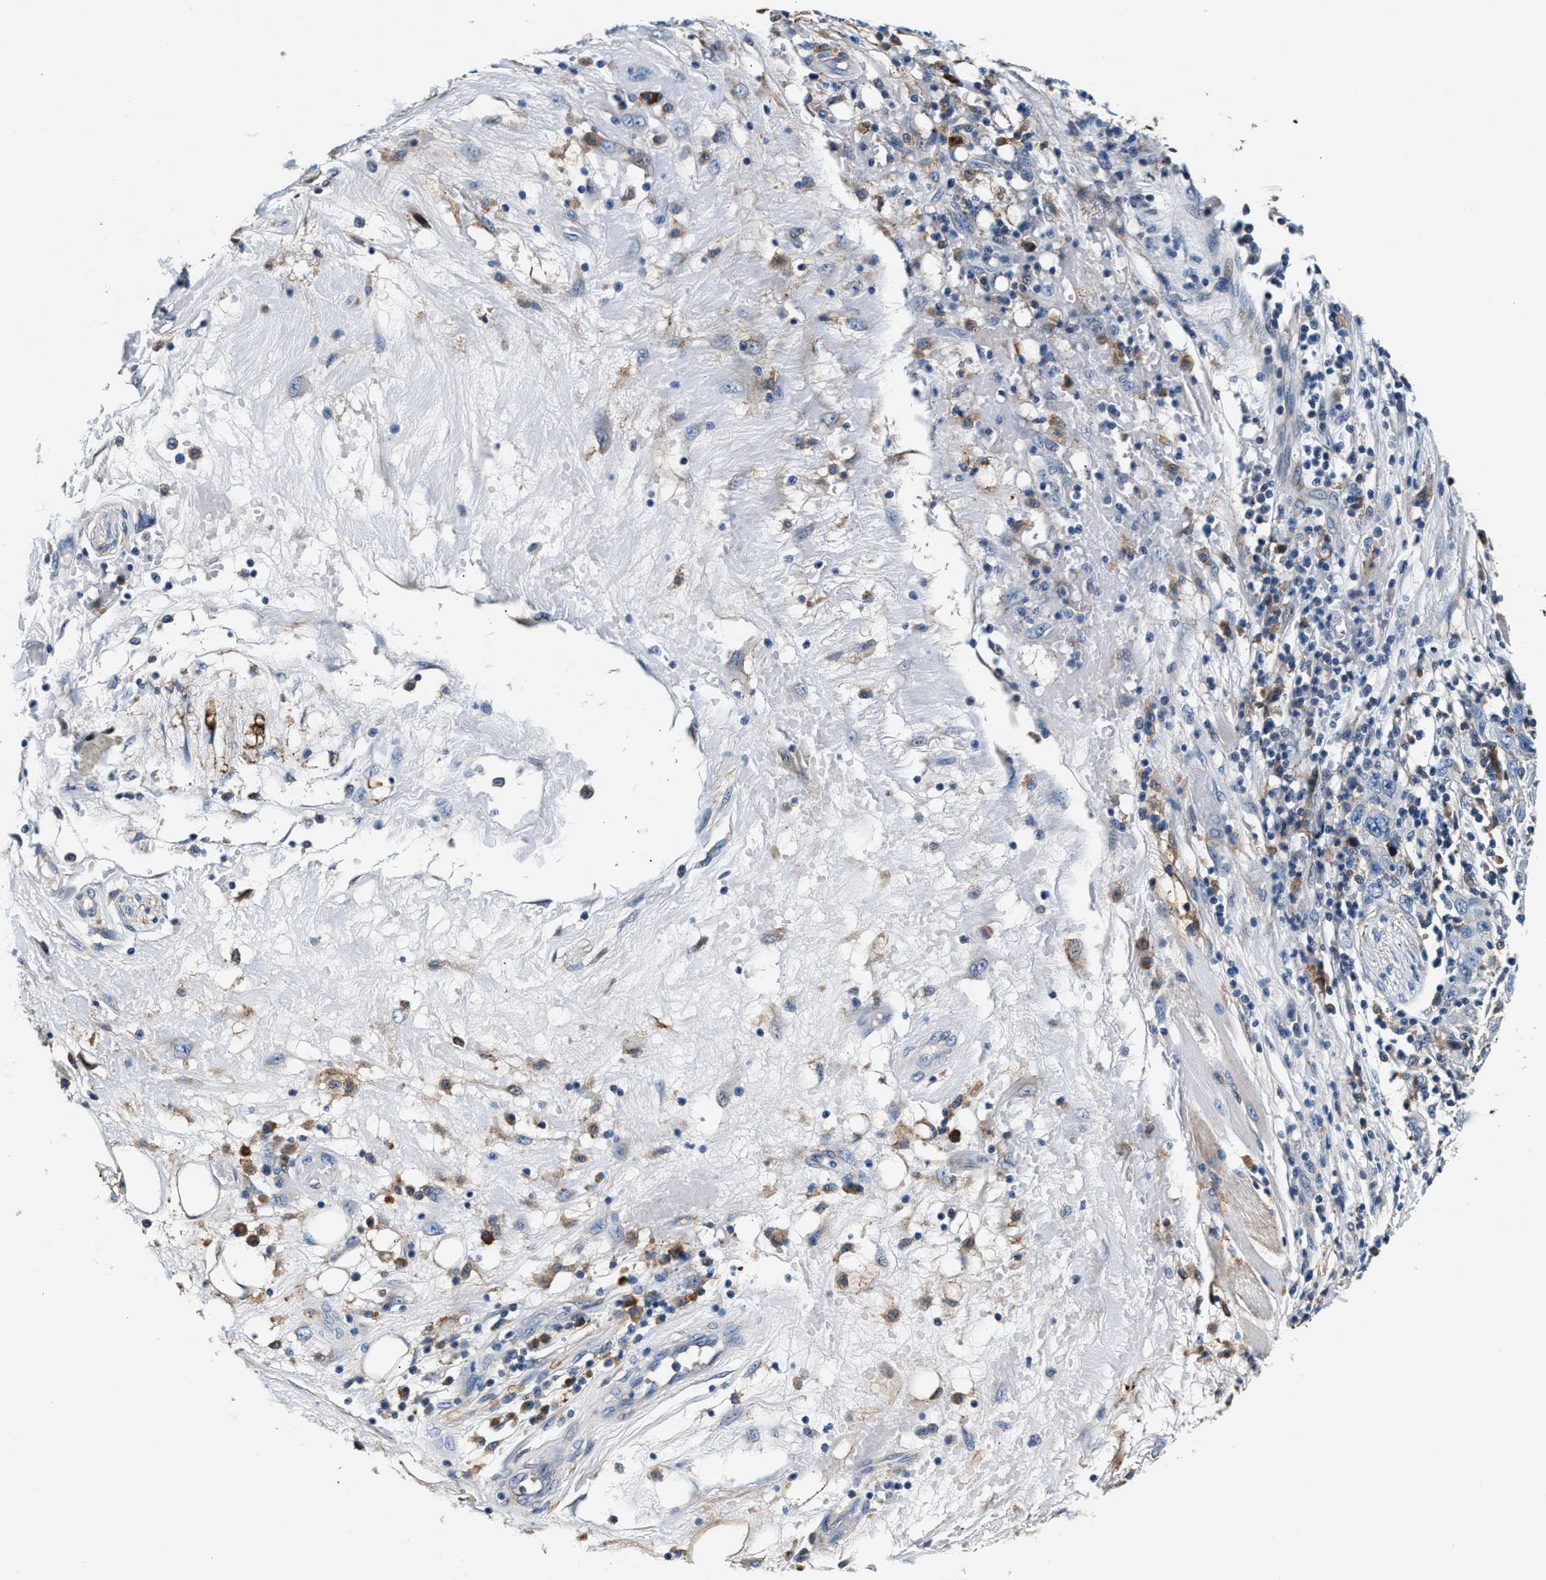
{"staining": {"intensity": "negative", "quantity": "none", "location": "none"}, "tissue": "skin cancer", "cell_type": "Tumor cells", "image_type": "cancer", "snomed": [{"axis": "morphology", "description": "Squamous cell carcinoma, NOS"}, {"axis": "topography", "description": "Skin"}], "caption": "This is a photomicrograph of immunohistochemistry staining of skin cancer, which shows no staining in tumor cells.", "gene": "SLFN11", "patient": {"sex": "female", "age": 88}}